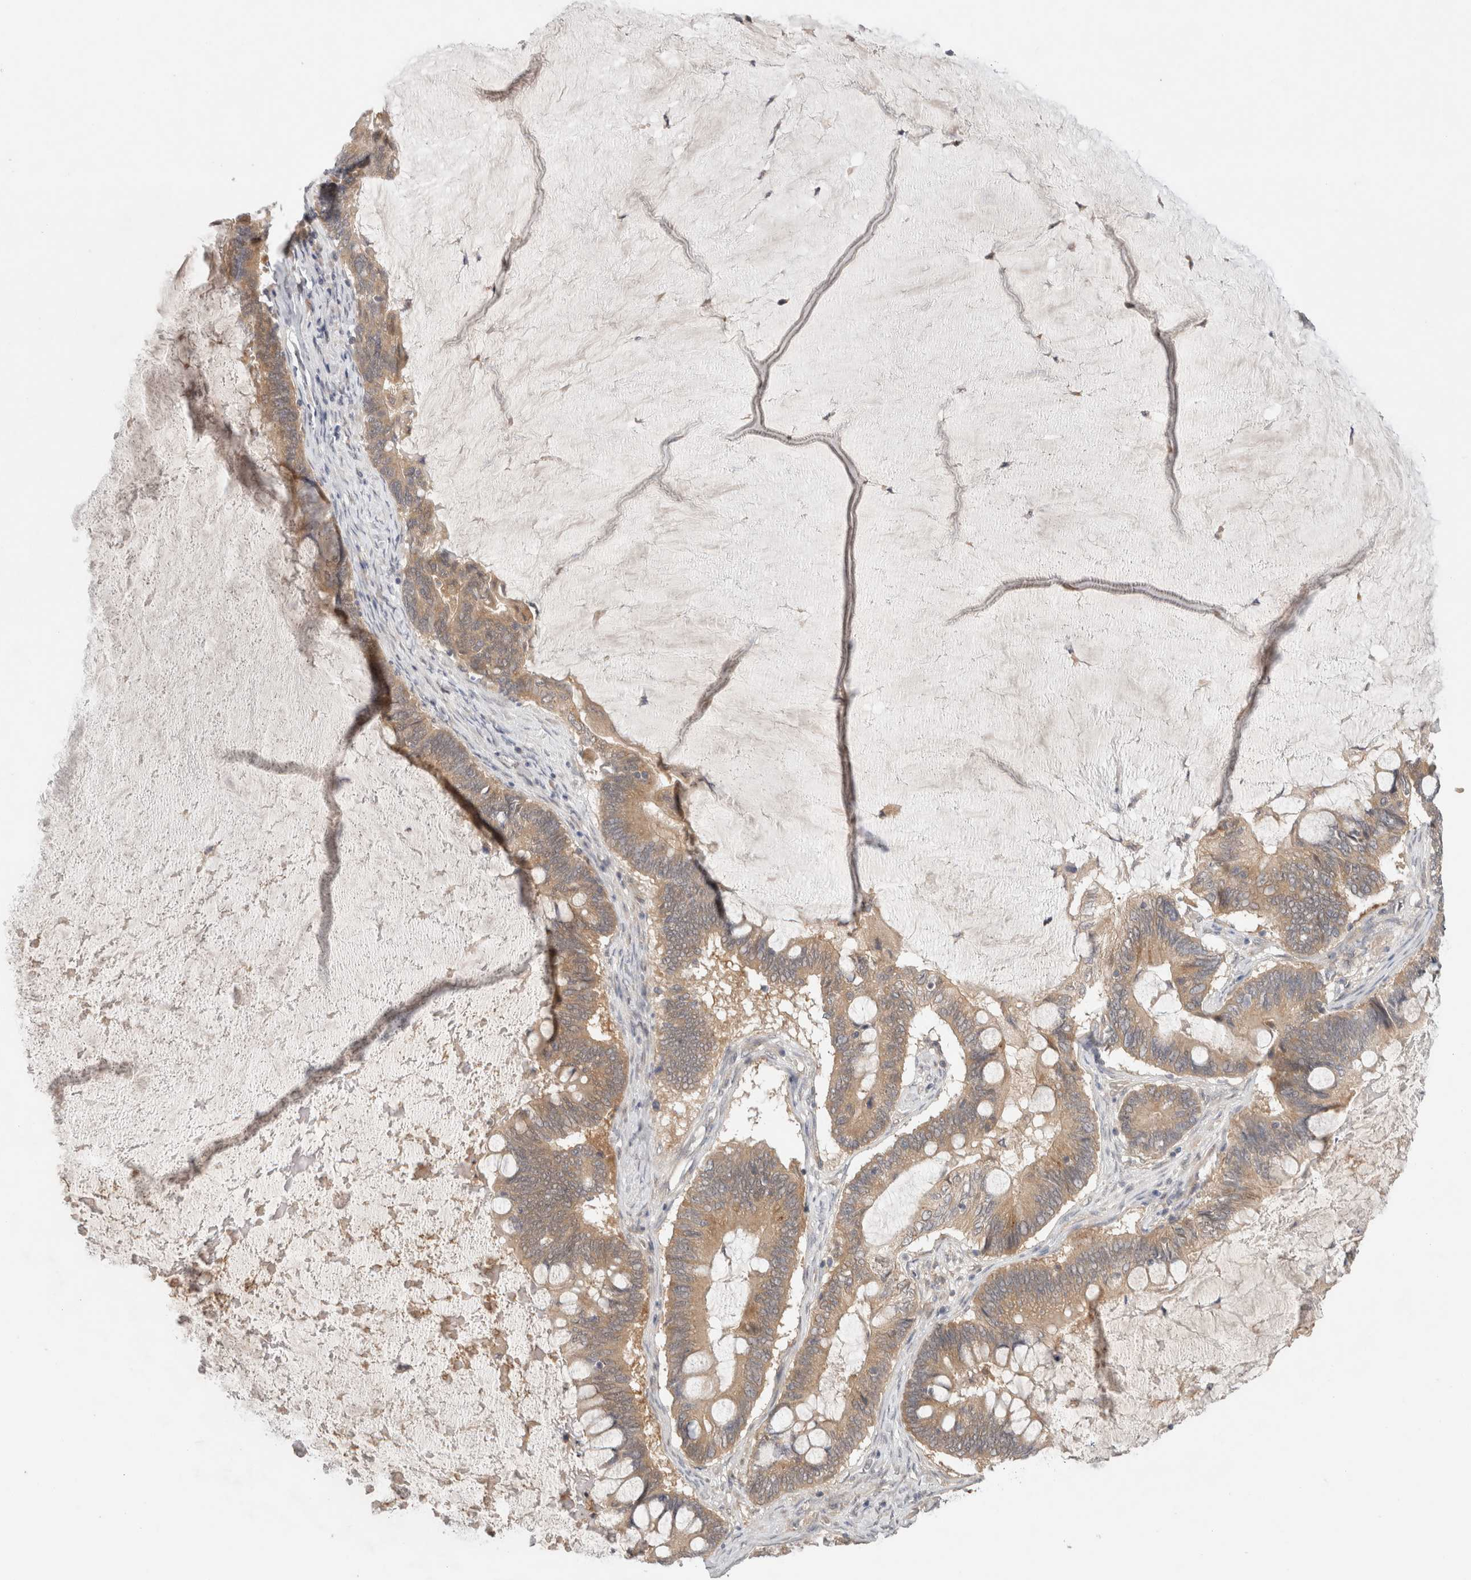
{"staining": {"intensity": "moderate", "quantity": ">75%", "location": "cytoplasmic/membranous"}, "tissue": "ovarian cancer", "cell_type": "Tumor cells", "image_type": "cancer", "snomed": [{"axis": "morphology", "description": "Cystadenocarcinoma, mucinous, NOS"}, {"axis": "topography", "description": "Ovary"}], "caption": "Ovarian mucinous cystadenocarcinoma was stained to show a protein in brown. There is medium levels of moderate cytoplasmic/membranous expression in about >75% of tumor cells.", "gene": "SGK1", "patient": {"sex": "female", "age": 61}}